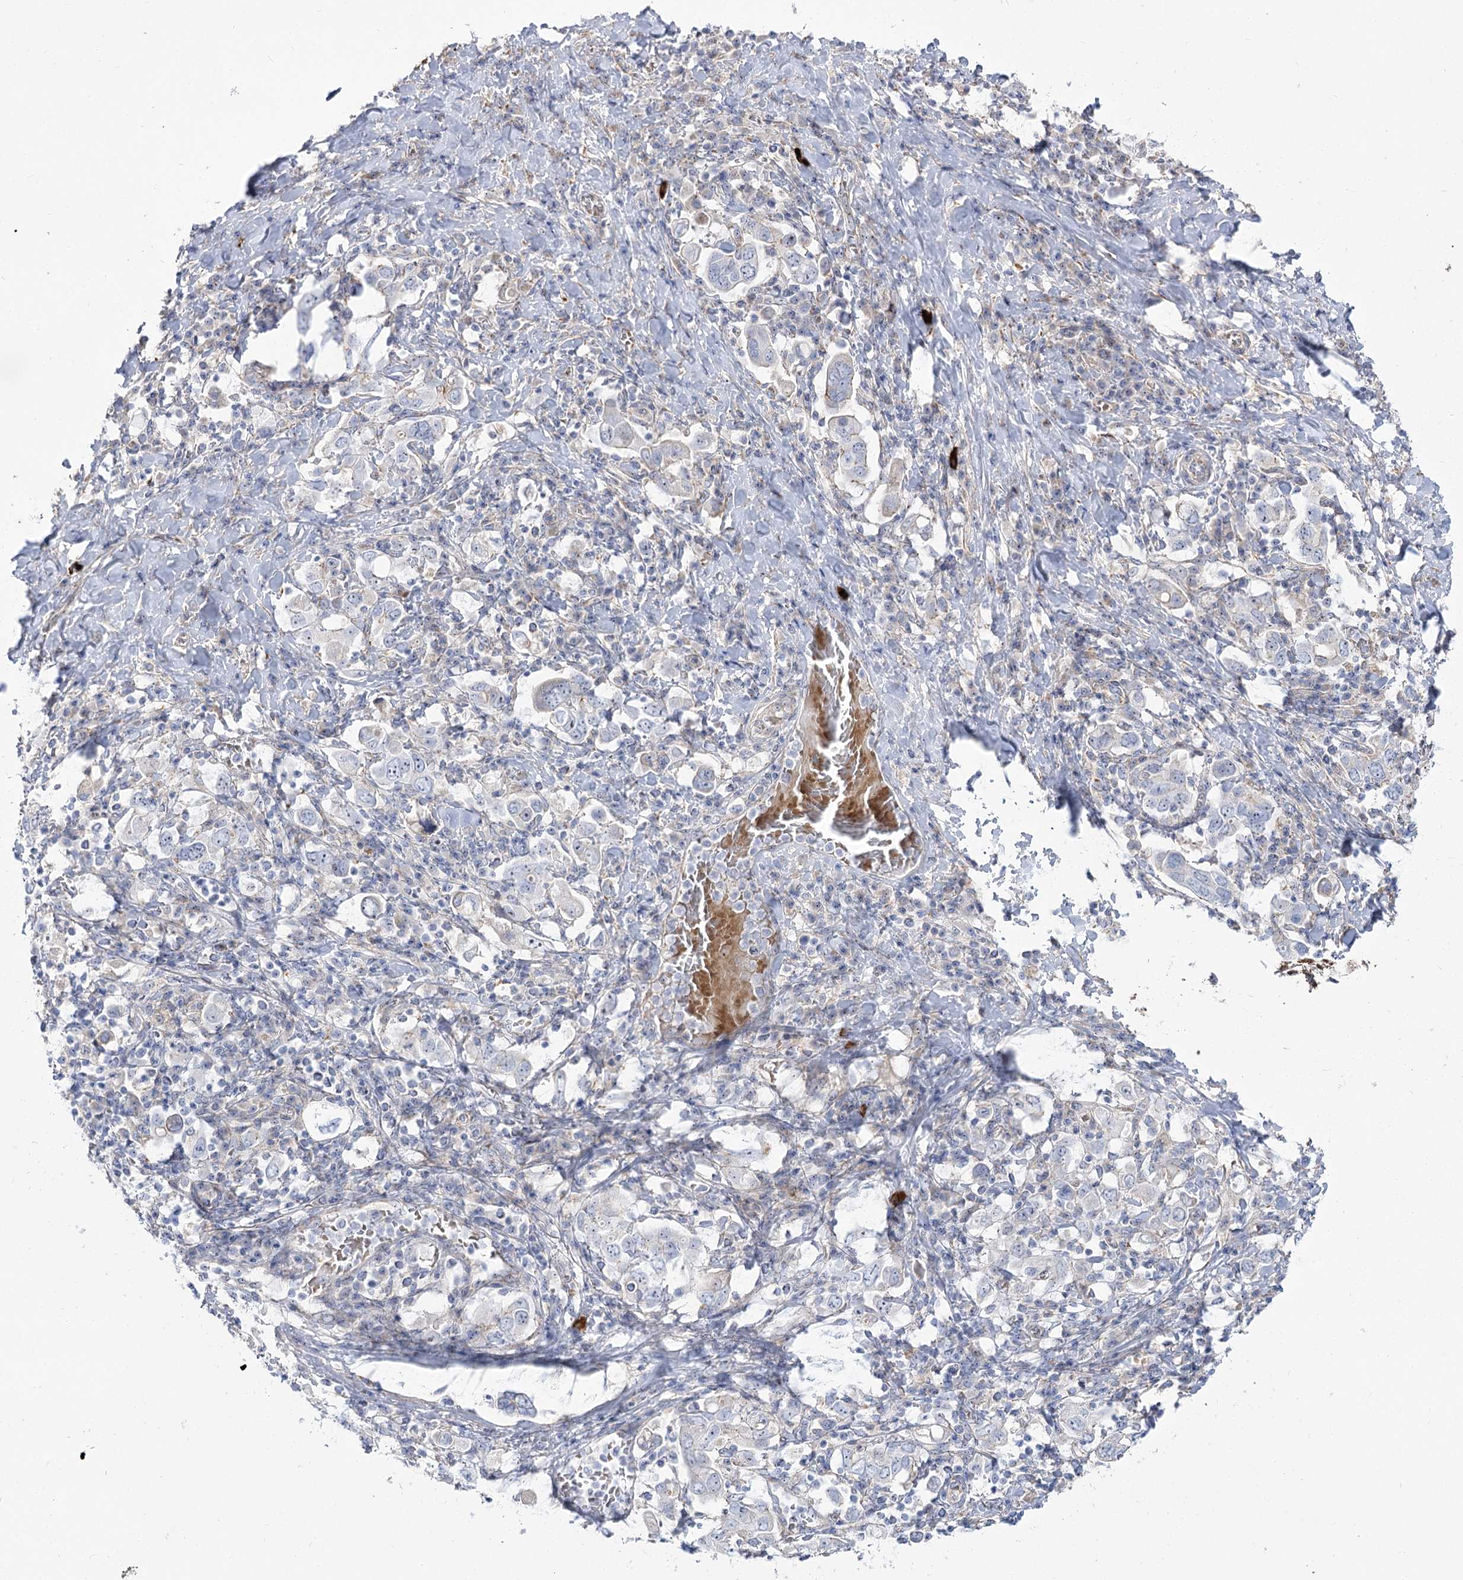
{"staining": {"intensity": "negative", "quantity": "none", "location": "none"}, "tissue": "stomach cancer", "cell_type": "Tumor cells", "image_type": "cancer", "snomed": [{"axis": "morphology", "description": "Adenocarcinoma, NOS"}, {"axis": "topography", "description": "Stomach, upper"}], "caption": "IHC photomicrograph of human stomach cancer stained for a protein (brown), which displays no positivity in tumor cells. (DAB (3,3'-diaminobenzidine) immunohistochemistry visualized using brightfield microscopy, high magnification).", "gene": "SUOX", "patient": {"sex": "male", "age": 62}}